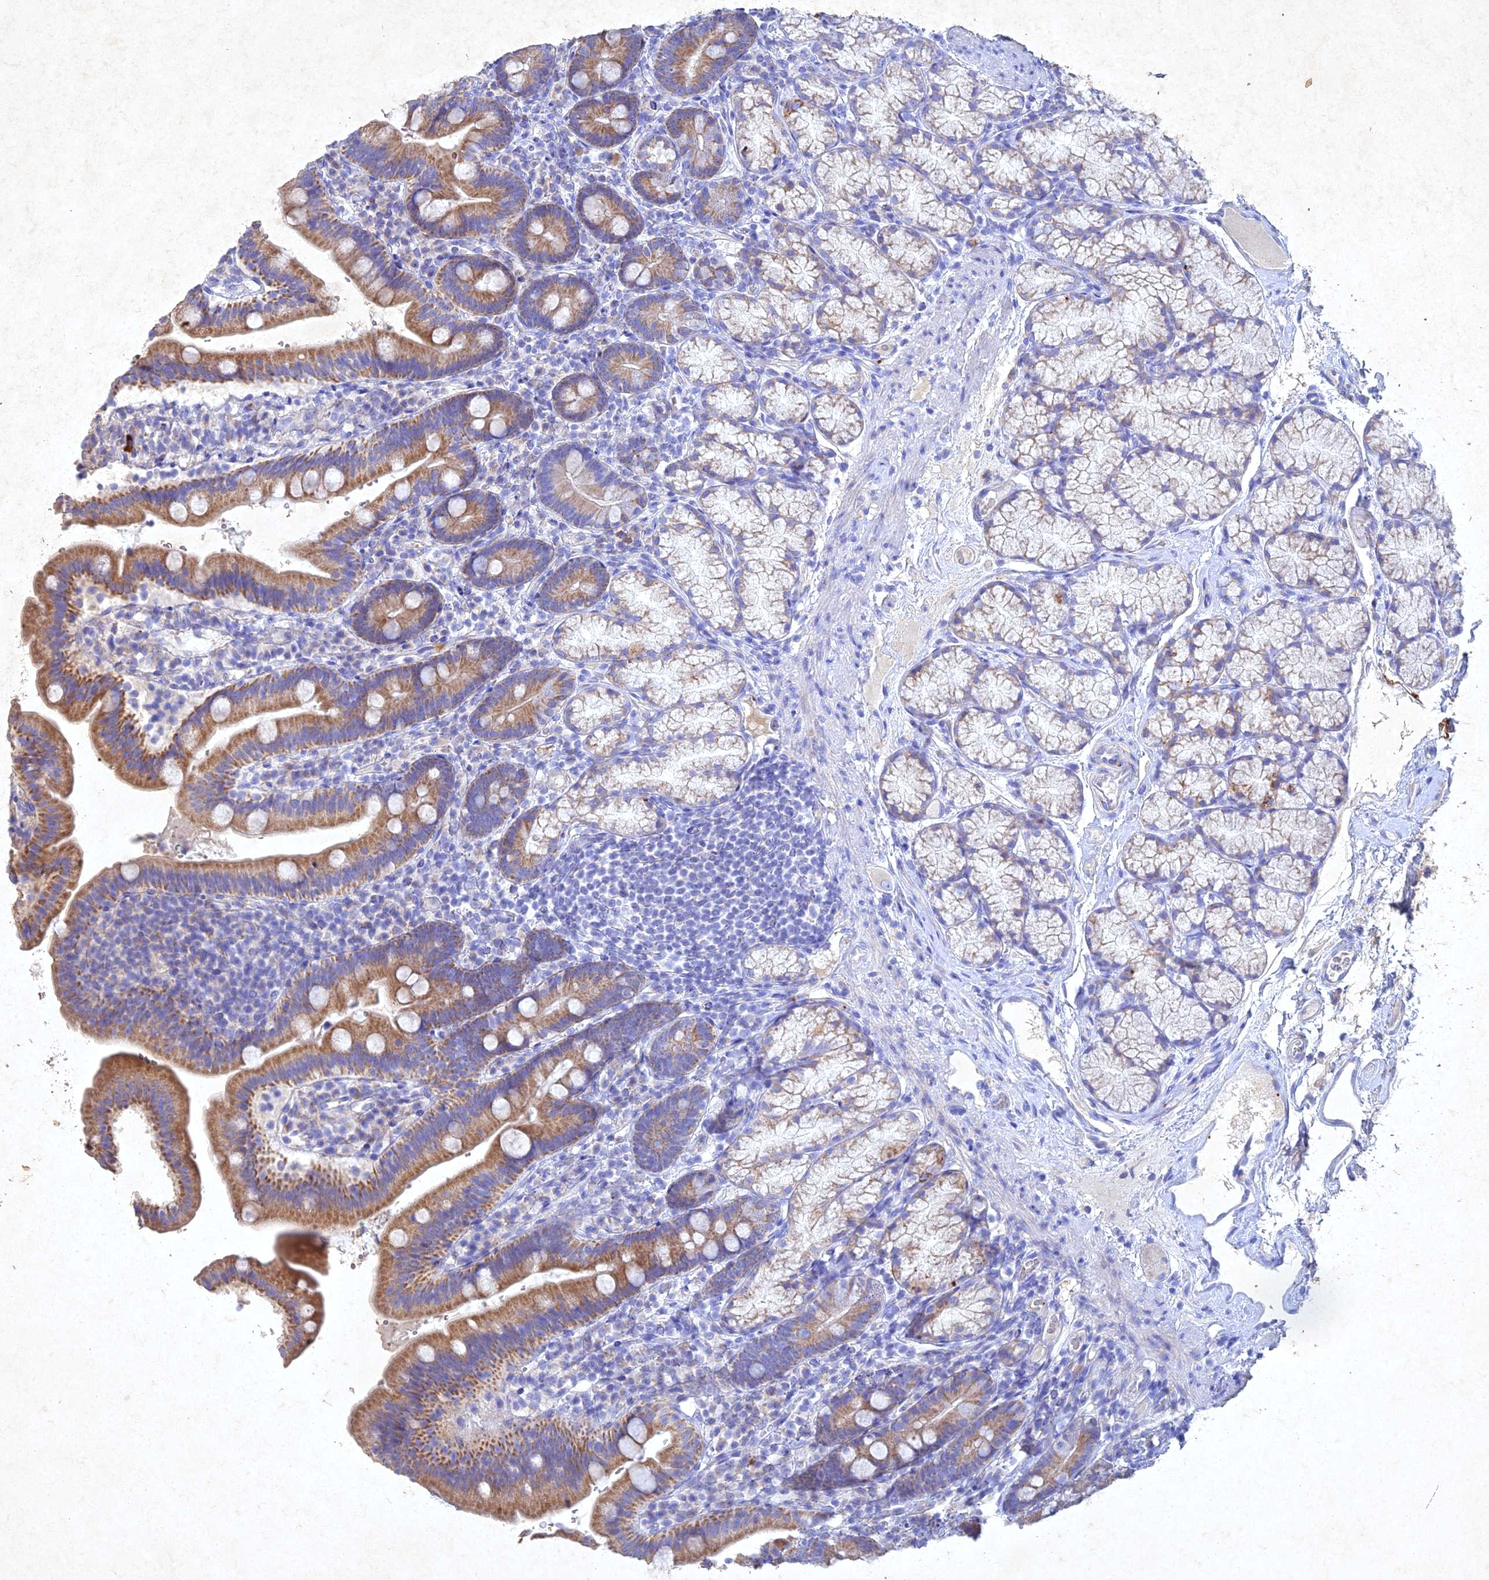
{"staining": {"intensity": "moderate", "quantity": ">75%", "location": "cytoplasmic/membranous"}, "tissue": "duodenum", "cell_type": "Glandular cells", "image_type": "normal", "snomed": [{"axis": "morphology", "description": "Normal tissue, NOS"}, {"axis": "topography", "description": "Duodenum"}], "caption": "Duodenum stained with a protein marker displays moderate staining in glandular cells.", "gene": "NDUFV1", "patient": {"sex": "female", "age": 67}}